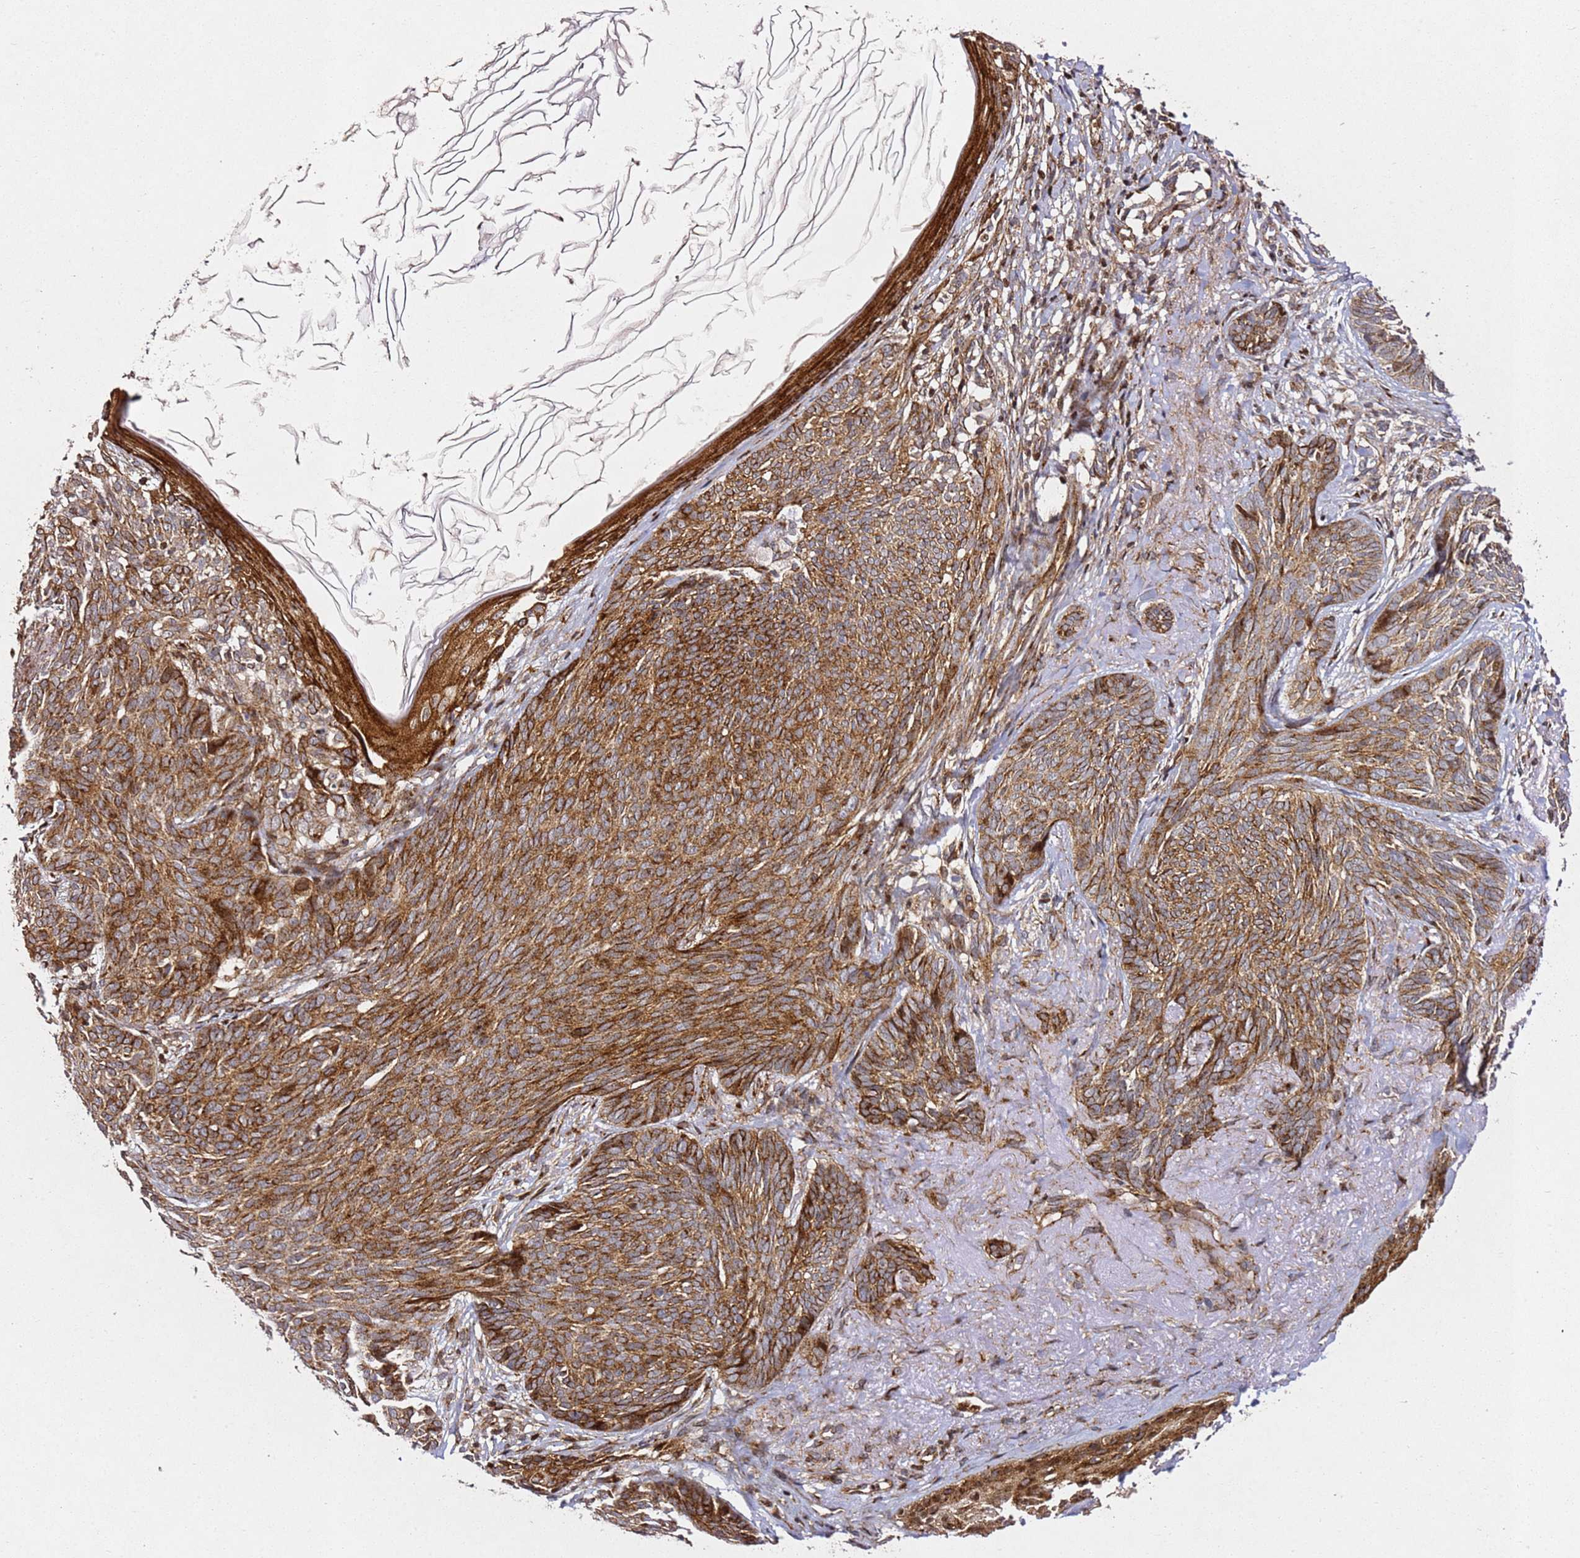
{"staining": {"intensity": "moderate", "quantity": ">75%", "location": "cytoplasmic/membranous"}, "tissue": "skin cancer", "cell_type": "Tumor cells", "image_type": "cancer", "snomed": [{"axis": "morphology", "description": "Basal cell carcinoma"}, {"axis": "topography", "description": "Skin"}], "caption": "Immunohistochemical staining of basal cell carcinoma (skin) exhibits medium levels of moderate cytoplasmic/membranous protein expression in approximately >75% of tumor cells.", "gene": "ZNF296", "patient": {"sex": "female", "age": 86}}